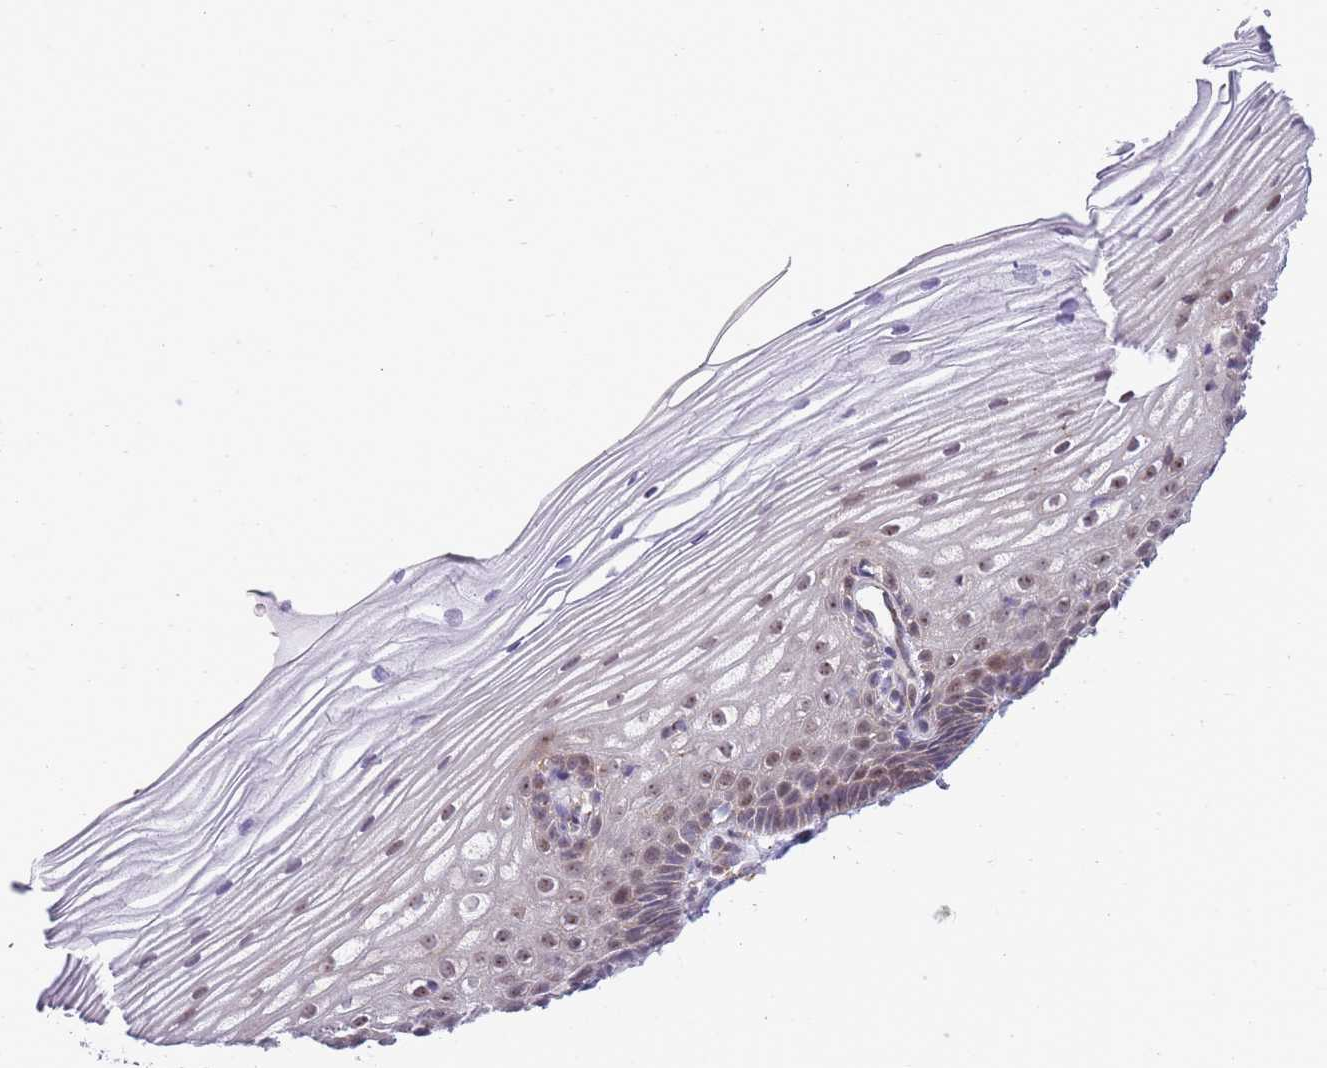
{"staining": {"intensity": "moderate", "quantity": "25%-75%", "location": "cytoplasmic/membranous"}, "tissue": "cervix", "cell_type": "Glandular cells", "image_type": "normal", "snomed": [{"axis": "morphology", "description": "Normal tissue, NOS"}, {"axis": "topography", "description": "Cervix"}], "caption": "Immunohistochemical staining of benign cervix exhibits moderate cytoplasmic/membranous protein positivity in approximately 25%-75% of glandular cells. Nuclei are stained in blue.", "gene": "EXOSC8", "patient": {"sex": "female", "age": 40}}